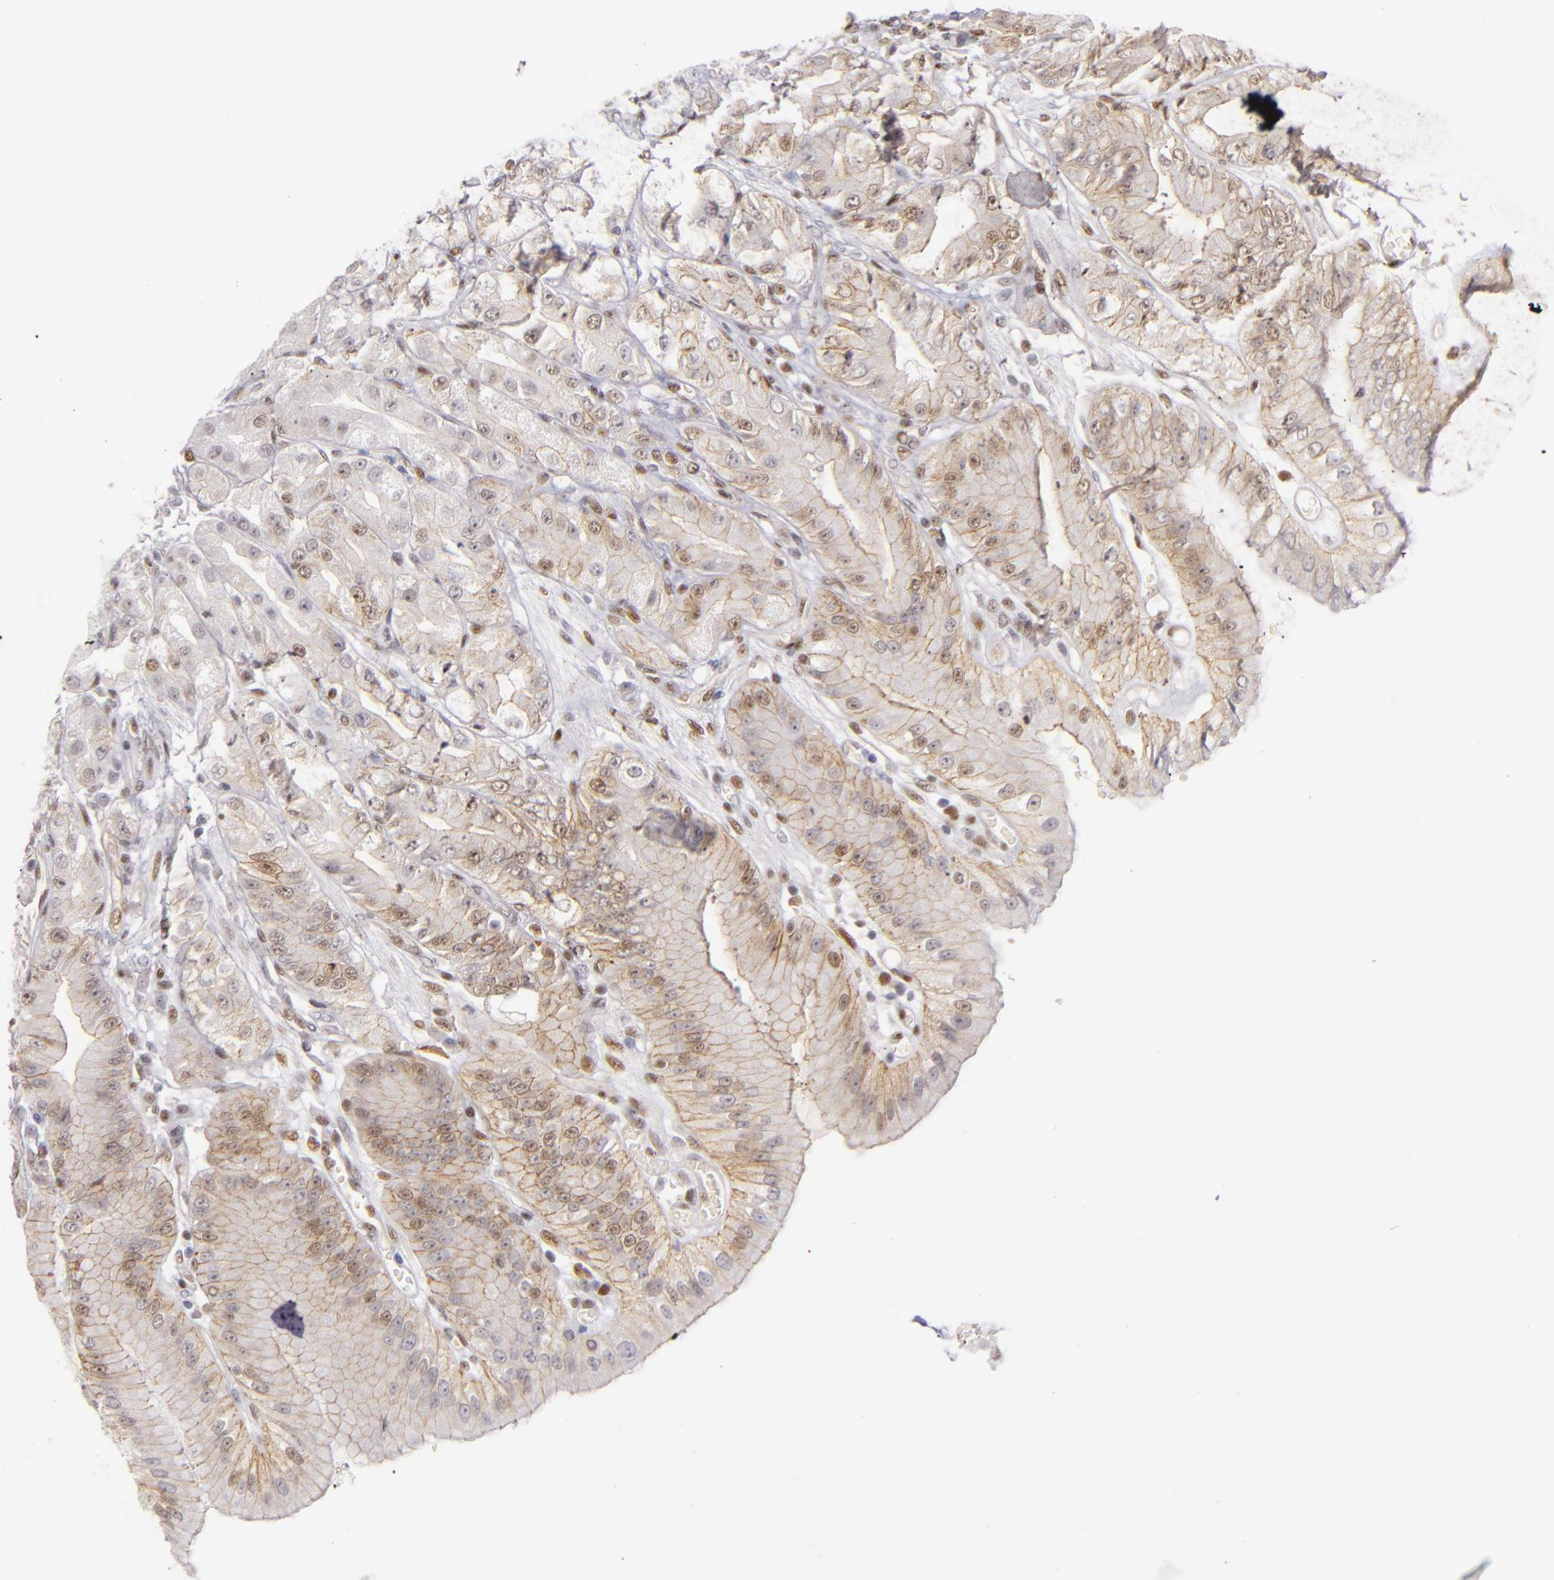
{"staining": {"intensity": "moderate", "quantity": ">75%", "location": "cytoplasmic/membranous,nuclear"}, "tissue": "stomach", "cell_type": "Glandular cells", "image_type": "normal", "snomed": [{"axis": "morphology", "description": "Normal tissue, NOS"}, {"axis": "topography", "description": "Stomach, lower"}], "caption": "The image displays immunohistochemical staining of unremarkable stomach. There is moderate cytoplasmic/membranous,nuclear expression is present in about >75% of glandular cells.", "gene": "NCOR2", "patient": {"sex": "male", "age": 71}}